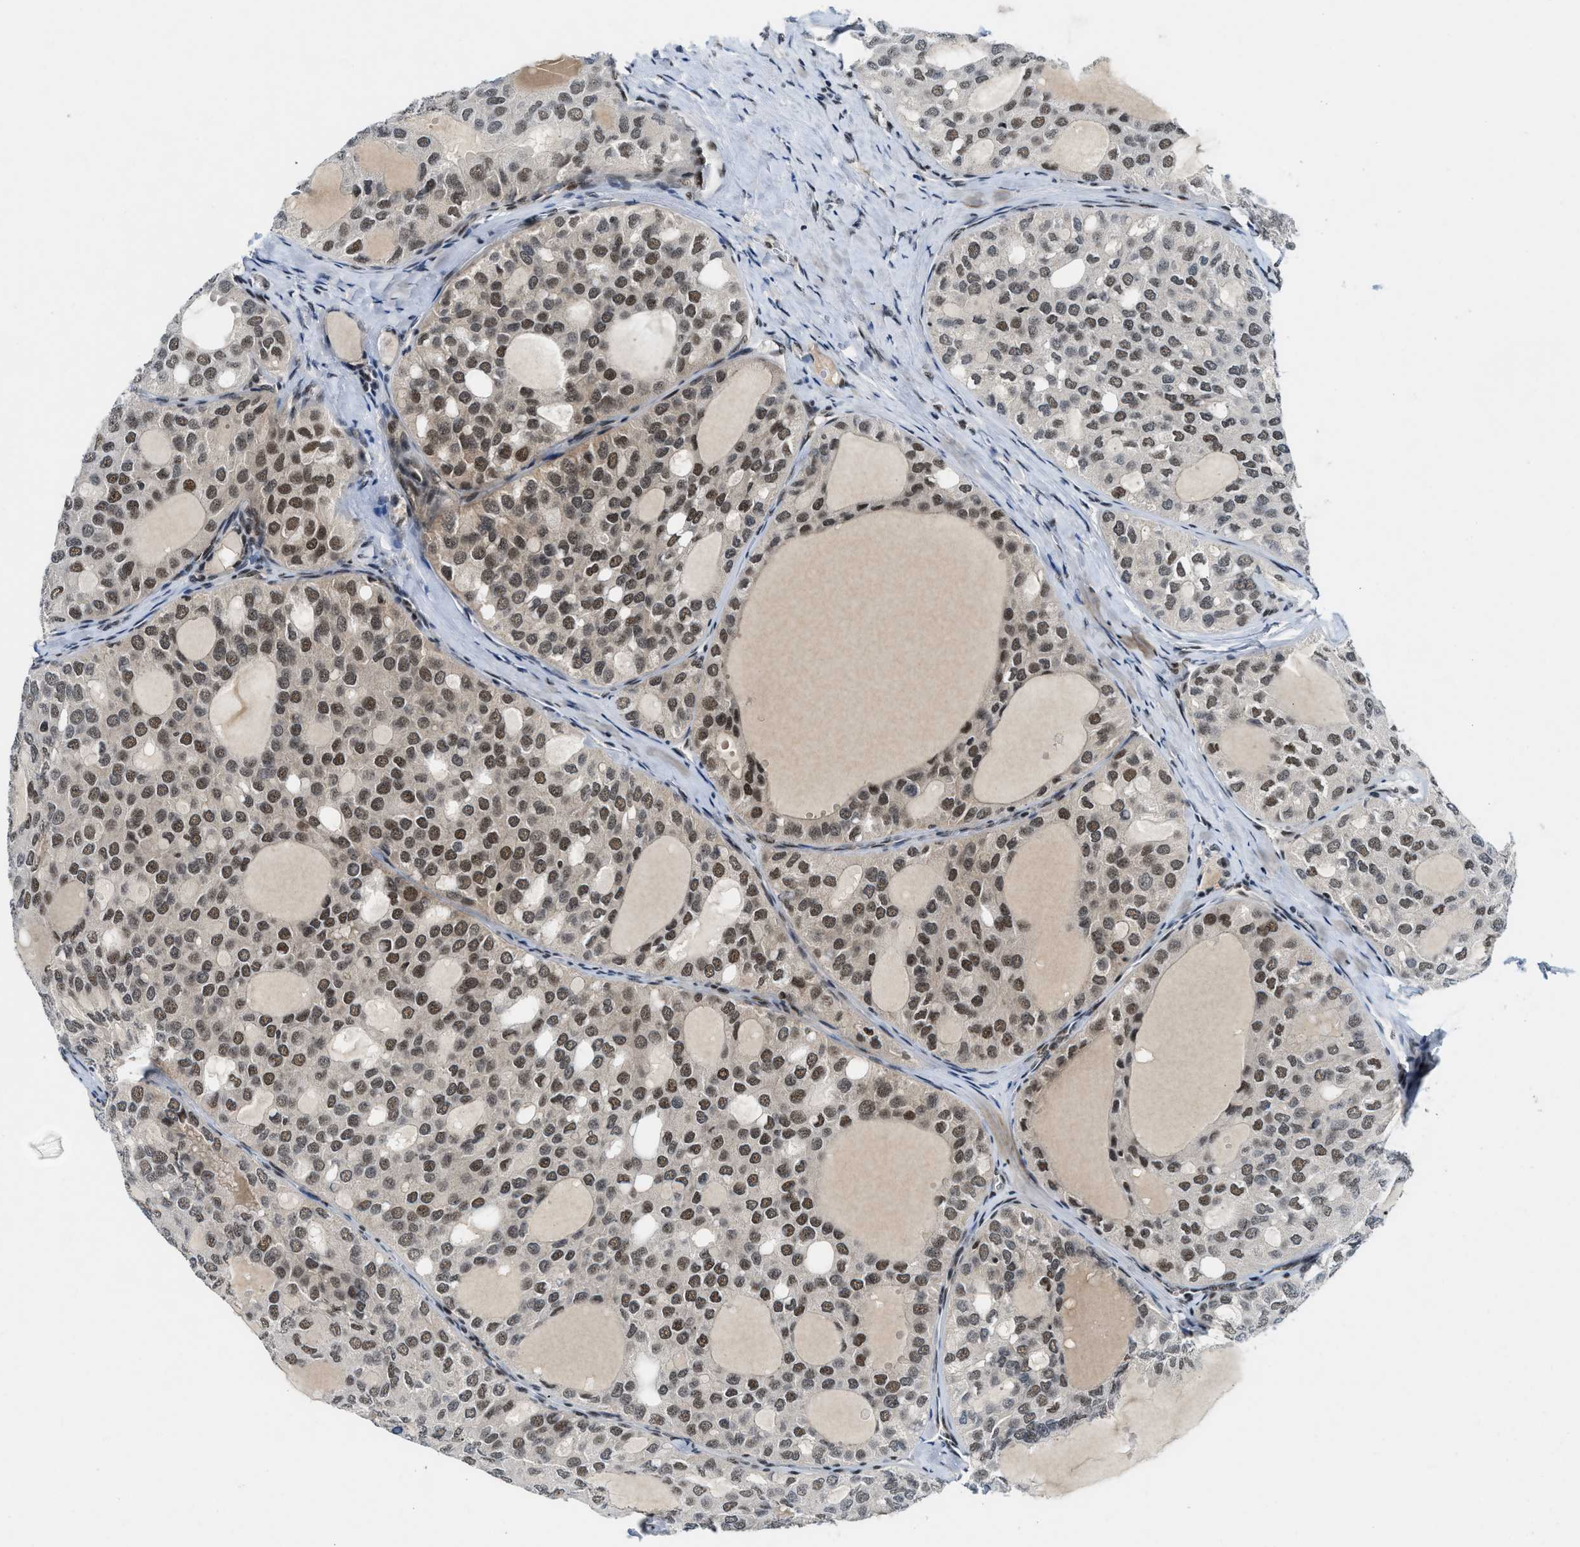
{"staining": {"intensity": "moderate", "quantity": ">75%", "location": "nuclear"}, "tissue": "thyroid cancer", "cell_type": "Tumor cells", "image_type": "cancer", "snomed": [{"axis": "morphology", "description": "Follicular adenoma carcinoma, NOS"}, {"axis": "topography", "description": "Thyroid gland"}], "caption": "Thyroid cancer (follicular adenoma carcinoma) was stained to show a protein in brown. There is medium levels of moderate nuclear staining in approximately >75% of tumor cells. The staining was performed using DAB (3,3'-diaminobenzidine), with brown indicating positive protein expression. Nuclei are stained blue with hematoxylin.", "gene": "NCOA1", "patient": {"sex": "male", "age": 75}}